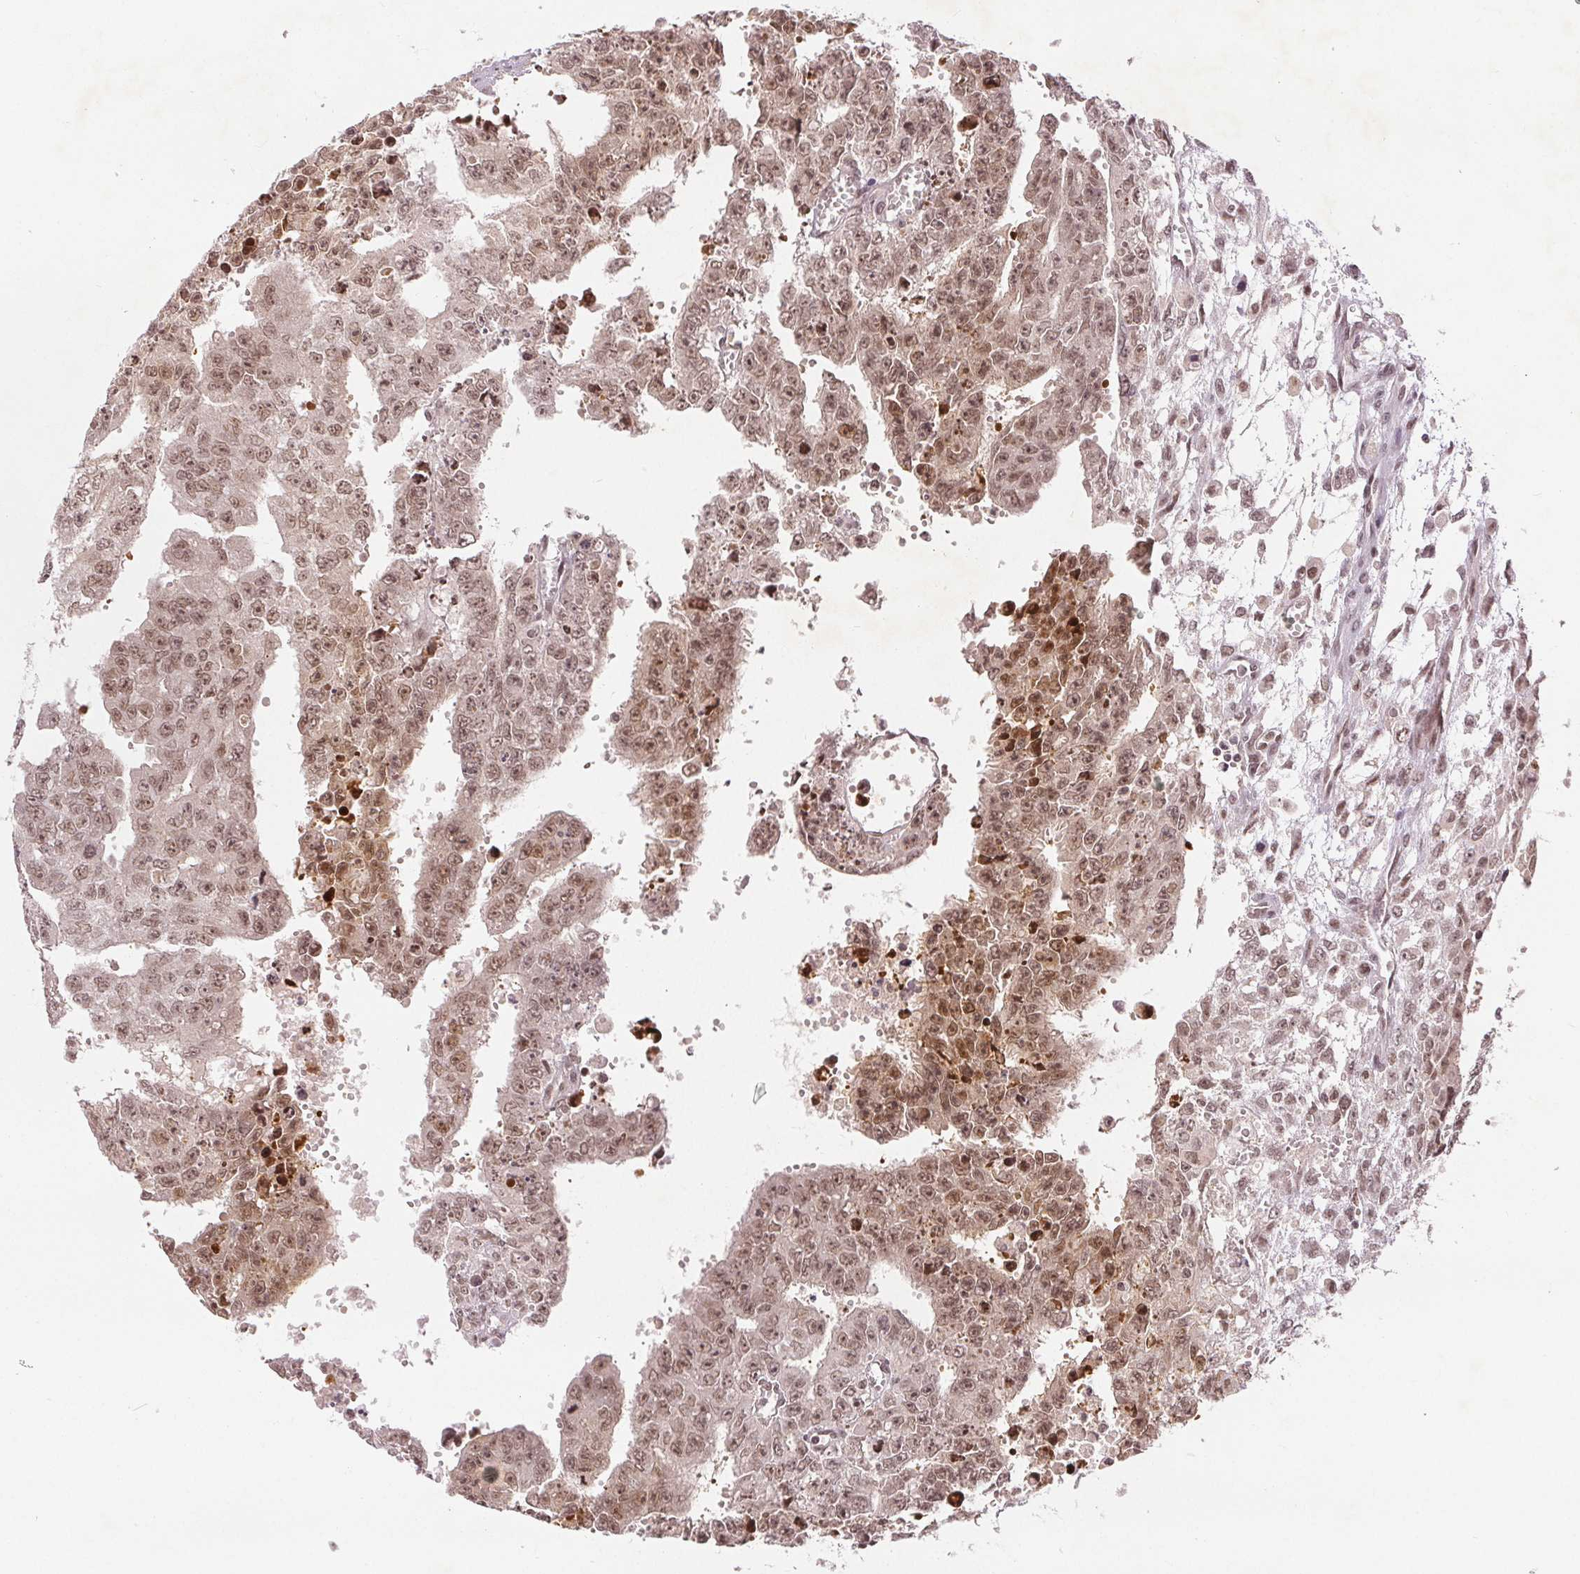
{"staining": {"intensity": "moderate", "quantity": ">75%", "location": "nuclear"}, "tissue": "testis cancer", "cell_type": "Tumor cells", "image_type": "cancer", "snomed": [{"axis": "morphology", "description": "Carcinoma, Embryonal, NOS"}, {"axis": "morphology", "description": "Teratoma, malignant, NOS"}, {"axis": "topography", "description": "Testis"}], "caption": "Immunohistochemical staining of malignant teratoma (testis) exhibits medium levels of moderate nuclear staining in about >75% of tumor cells.", "gene": "DEK", "patient": {"sex": "male", "age": 24}}